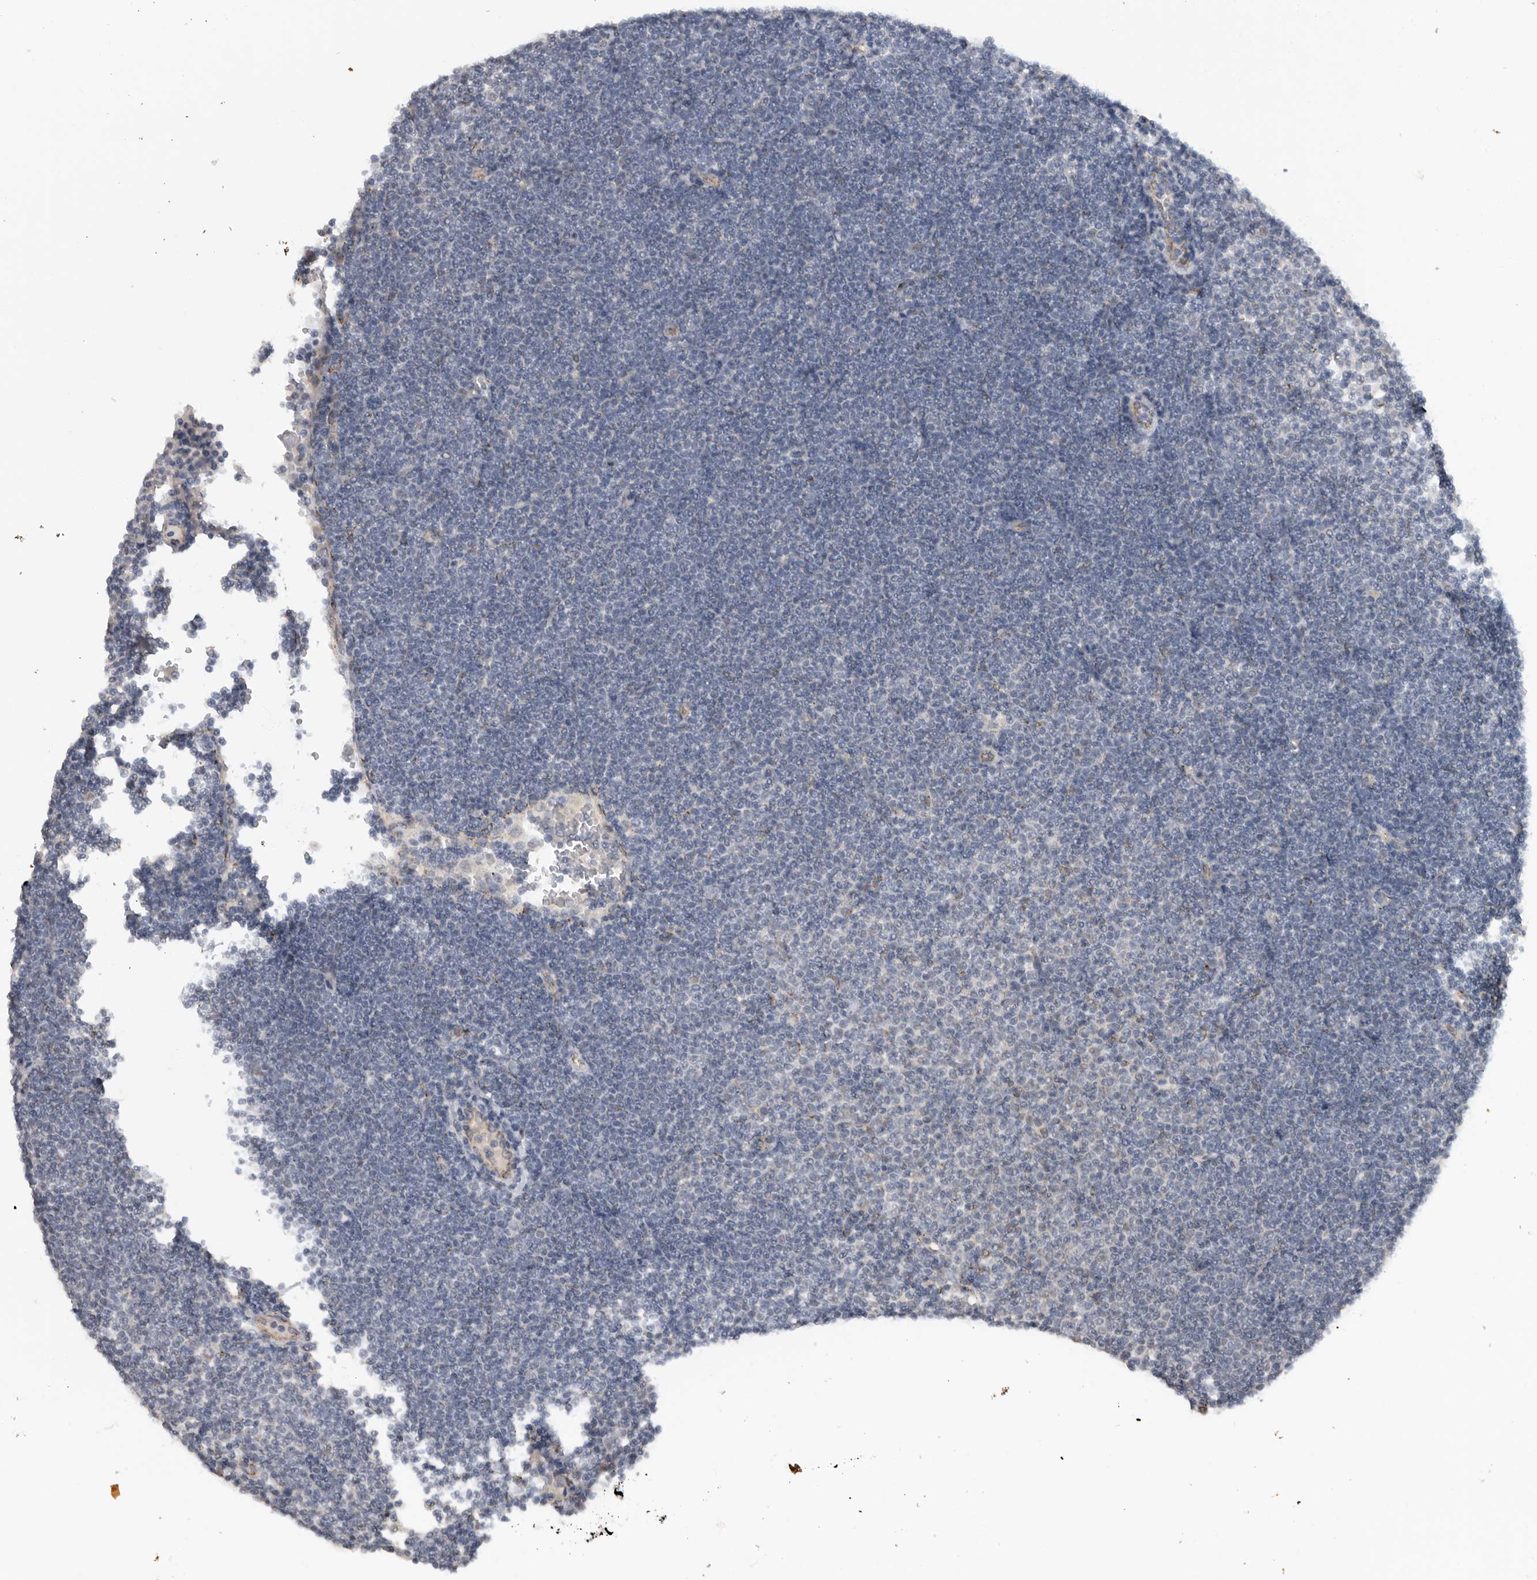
{"staining": {"intensity": "negative", "quantity": "none", "location": "none"}, "tissue": "lymphoma", "cell_type": "Tumor cells", "image_type": "cancer", "snomed": [{"axis": "morphology", "description": "Malignant lymphoma, non-Hodgkin's type, Low grade"}, {"axis": "topography", "description": "Lymph node"}], "caption": "Tumor cells are negative for protein expression in human malignant lymphoma, non-Hodgkin's type (low-grade).", "gene": "DYRK2", "patient": {"sex": "female", "age": 53}}